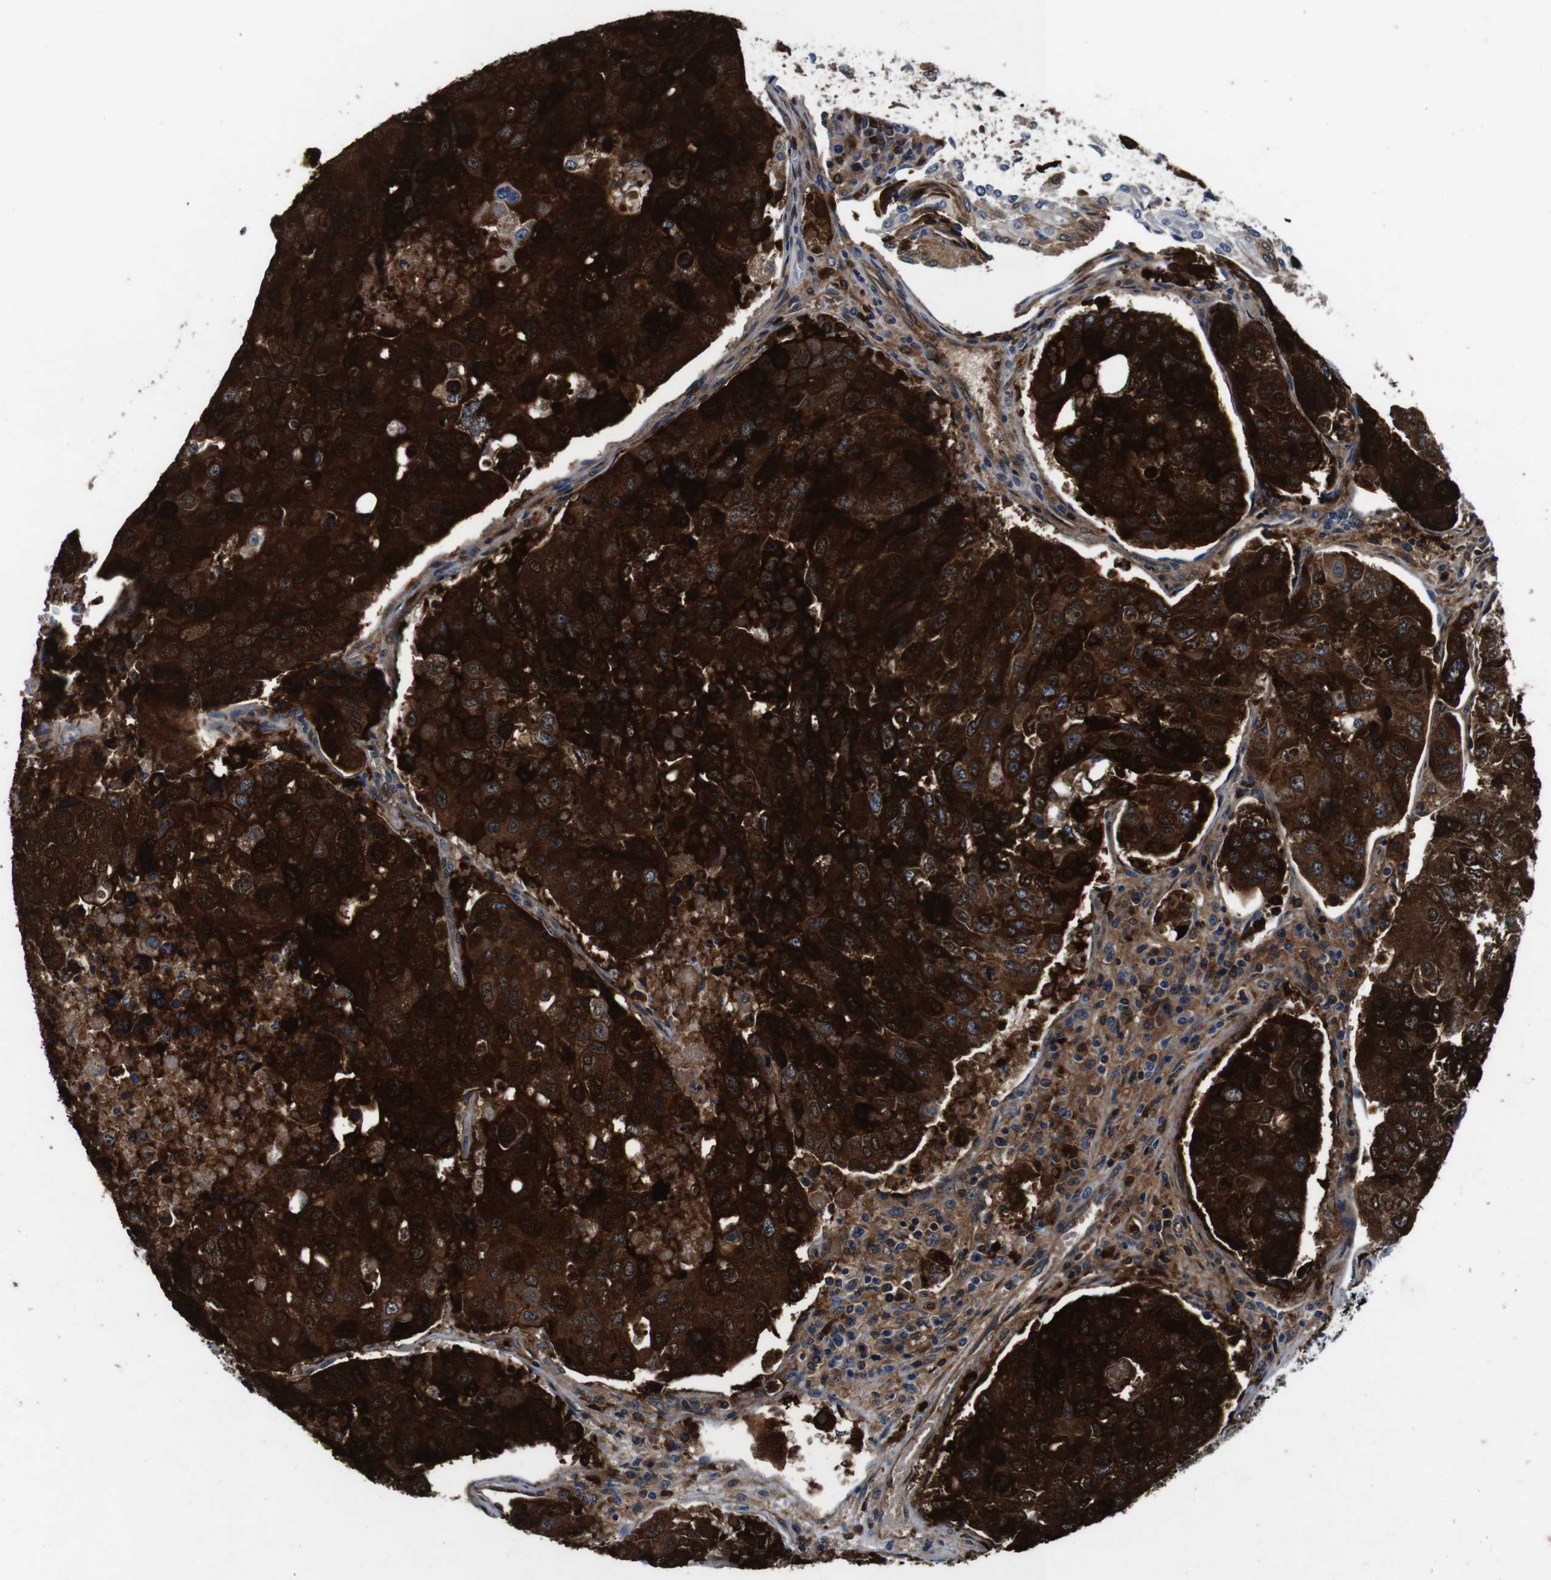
{"staining": {"intensity": "strong", "quantity": ">75%", "location": "cytoplasmic/membranous,nuclear"}, "tissue": "urothelial cancer", "cell_type": "Tumor cells", "image_type": "cancer", "snomed": [{"axis": "morphology", "description": "Urothelial carcinoma, High grade"}, {"axis": "topography", "description": "Lymph node"}, {"axis": "topography", "description": "Urinary bladder"}], "caption": "Approximately >75% of tumor cells in urothelial cancer reveal strong cytoplasmic/membranous and nuclear protein expression as visualized by brown immunohistochemical staining.", "gene": "ANXA1", "patient": {"sex": "male", "age": 51}}